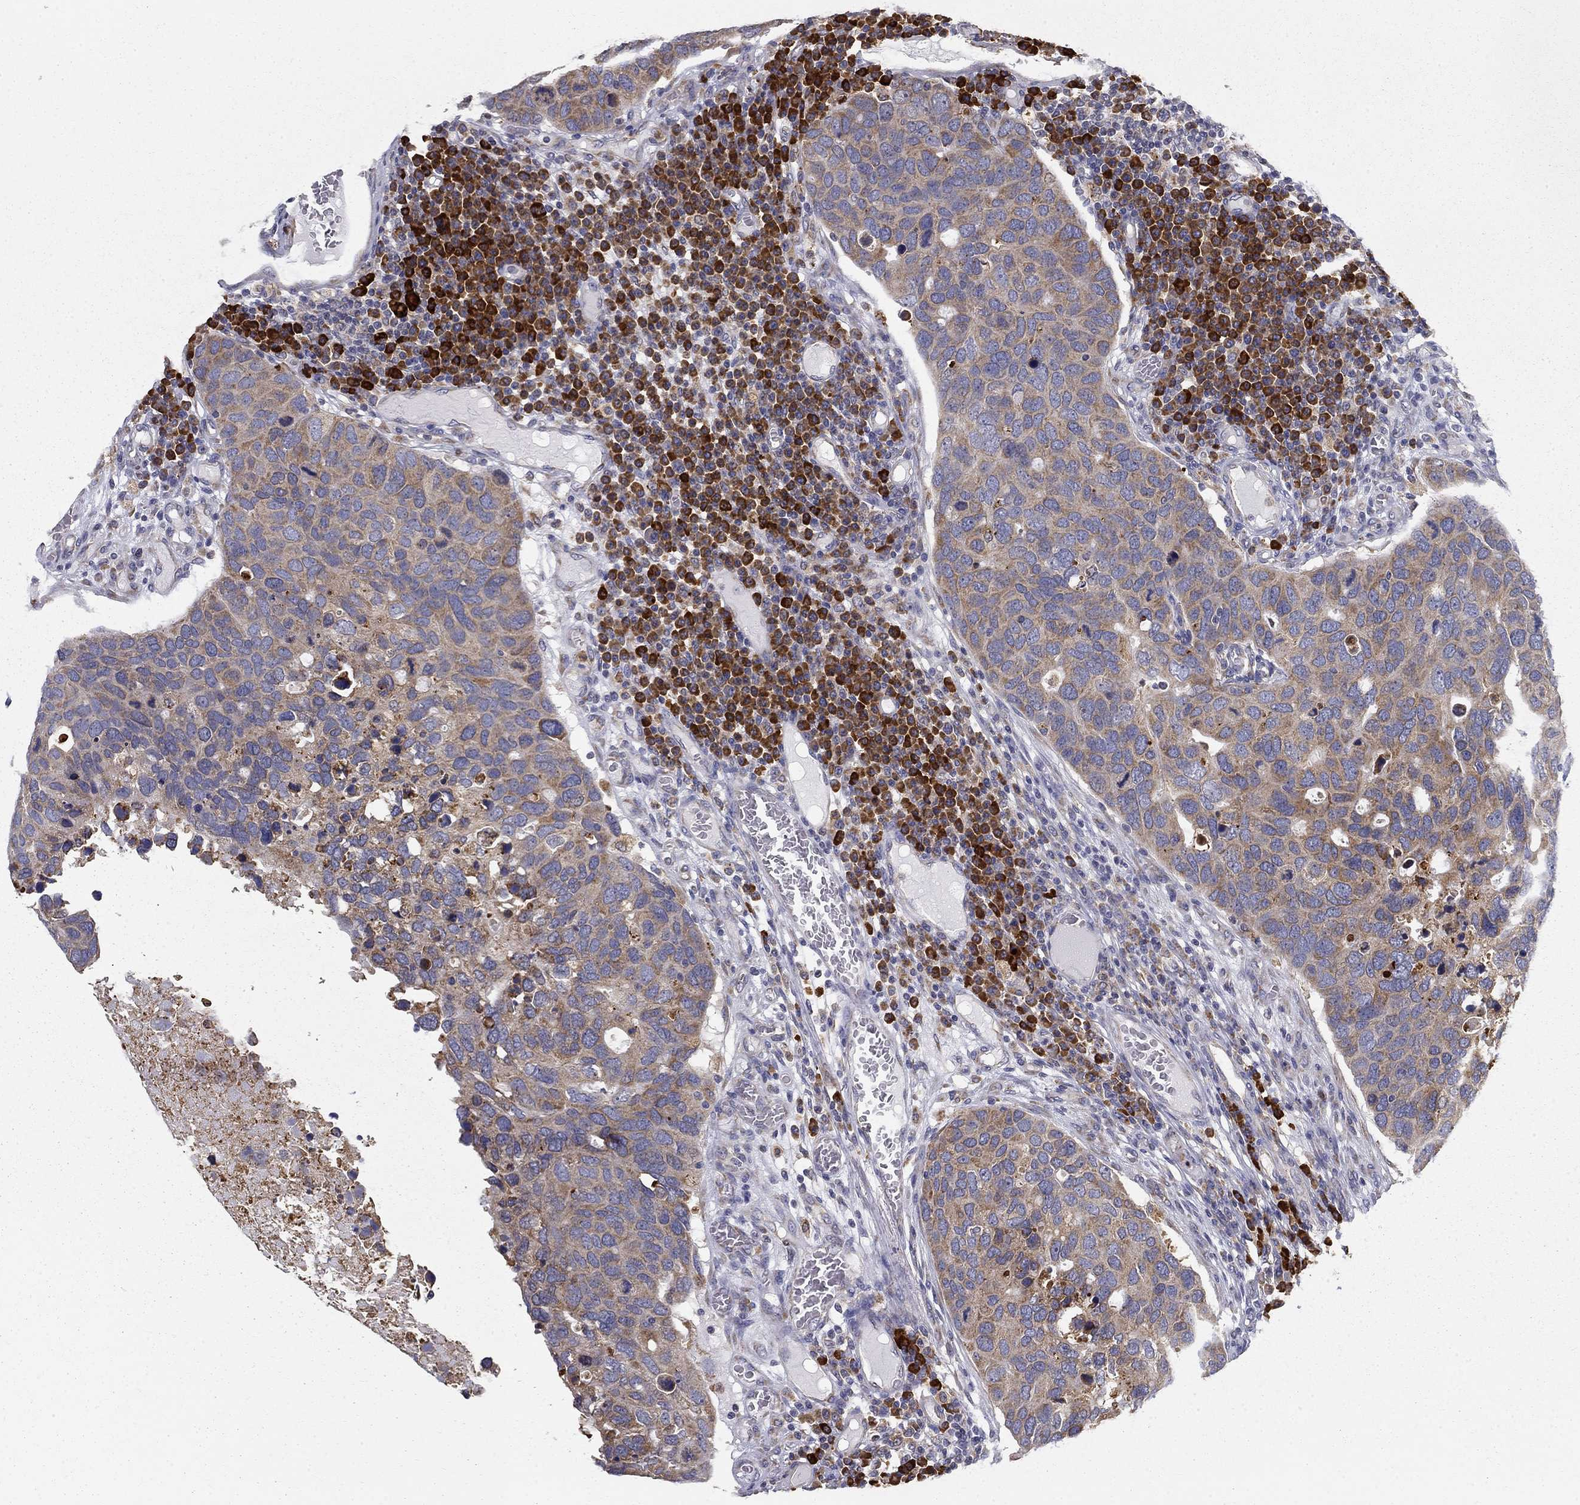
{"staining": {"intensity": "weak", "quantity": "<25%", "location": "cytoplasmic/membranous"}, "tissue": "breast cancer", "cell_type": "Tumor cells", "image_type": "cancer", "snomed": [{"axis": "morphology", "description": "Duct carcinoma"}, {"axis": "topography", "description": "Breast"}], "caption": "High power microscopy image of an immunohistochemistry (IHC) histopathology image of breast cancer, revealing no significant staining in tumor cells.", "gene": "PRDX4", "patient": {"sex": "female", "age": 83}}